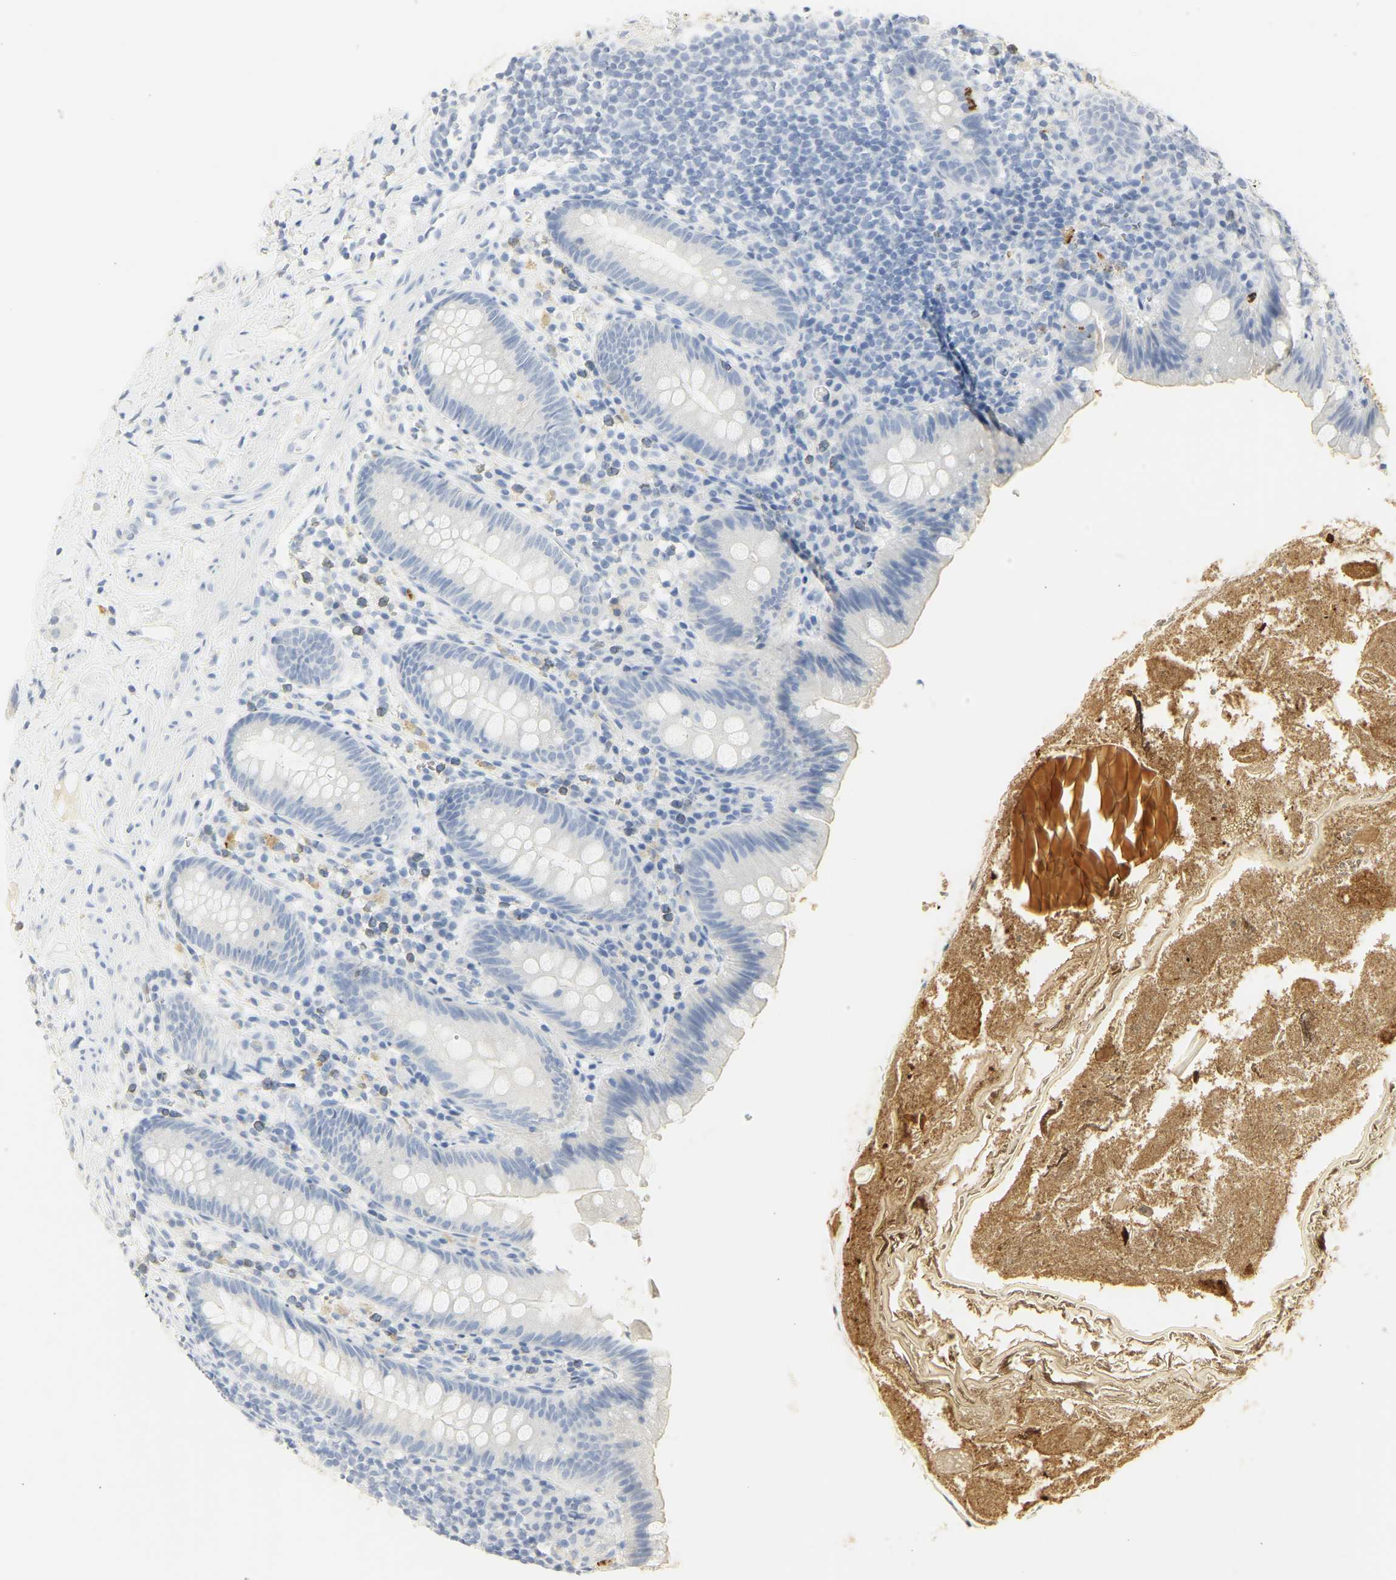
{"staining": {"intensity": "negative", "quantity": "none", "location": "none"}, "tissue": "appendix", "cell_type": "Glandular cells", "image_type": "normal", "snomed": [{"axis": "morphology", "description": "Normal tissue, NOS"}, {"axis": "topography", "description": "Appendix"}], "caption": "DAB immunohistochemical staining of unremarkable appendix displays no significant expression in glandular cells. Nuclei are stained in blue.", "gene": "MPO", "patient": {"sex": "male", "age": 52}}